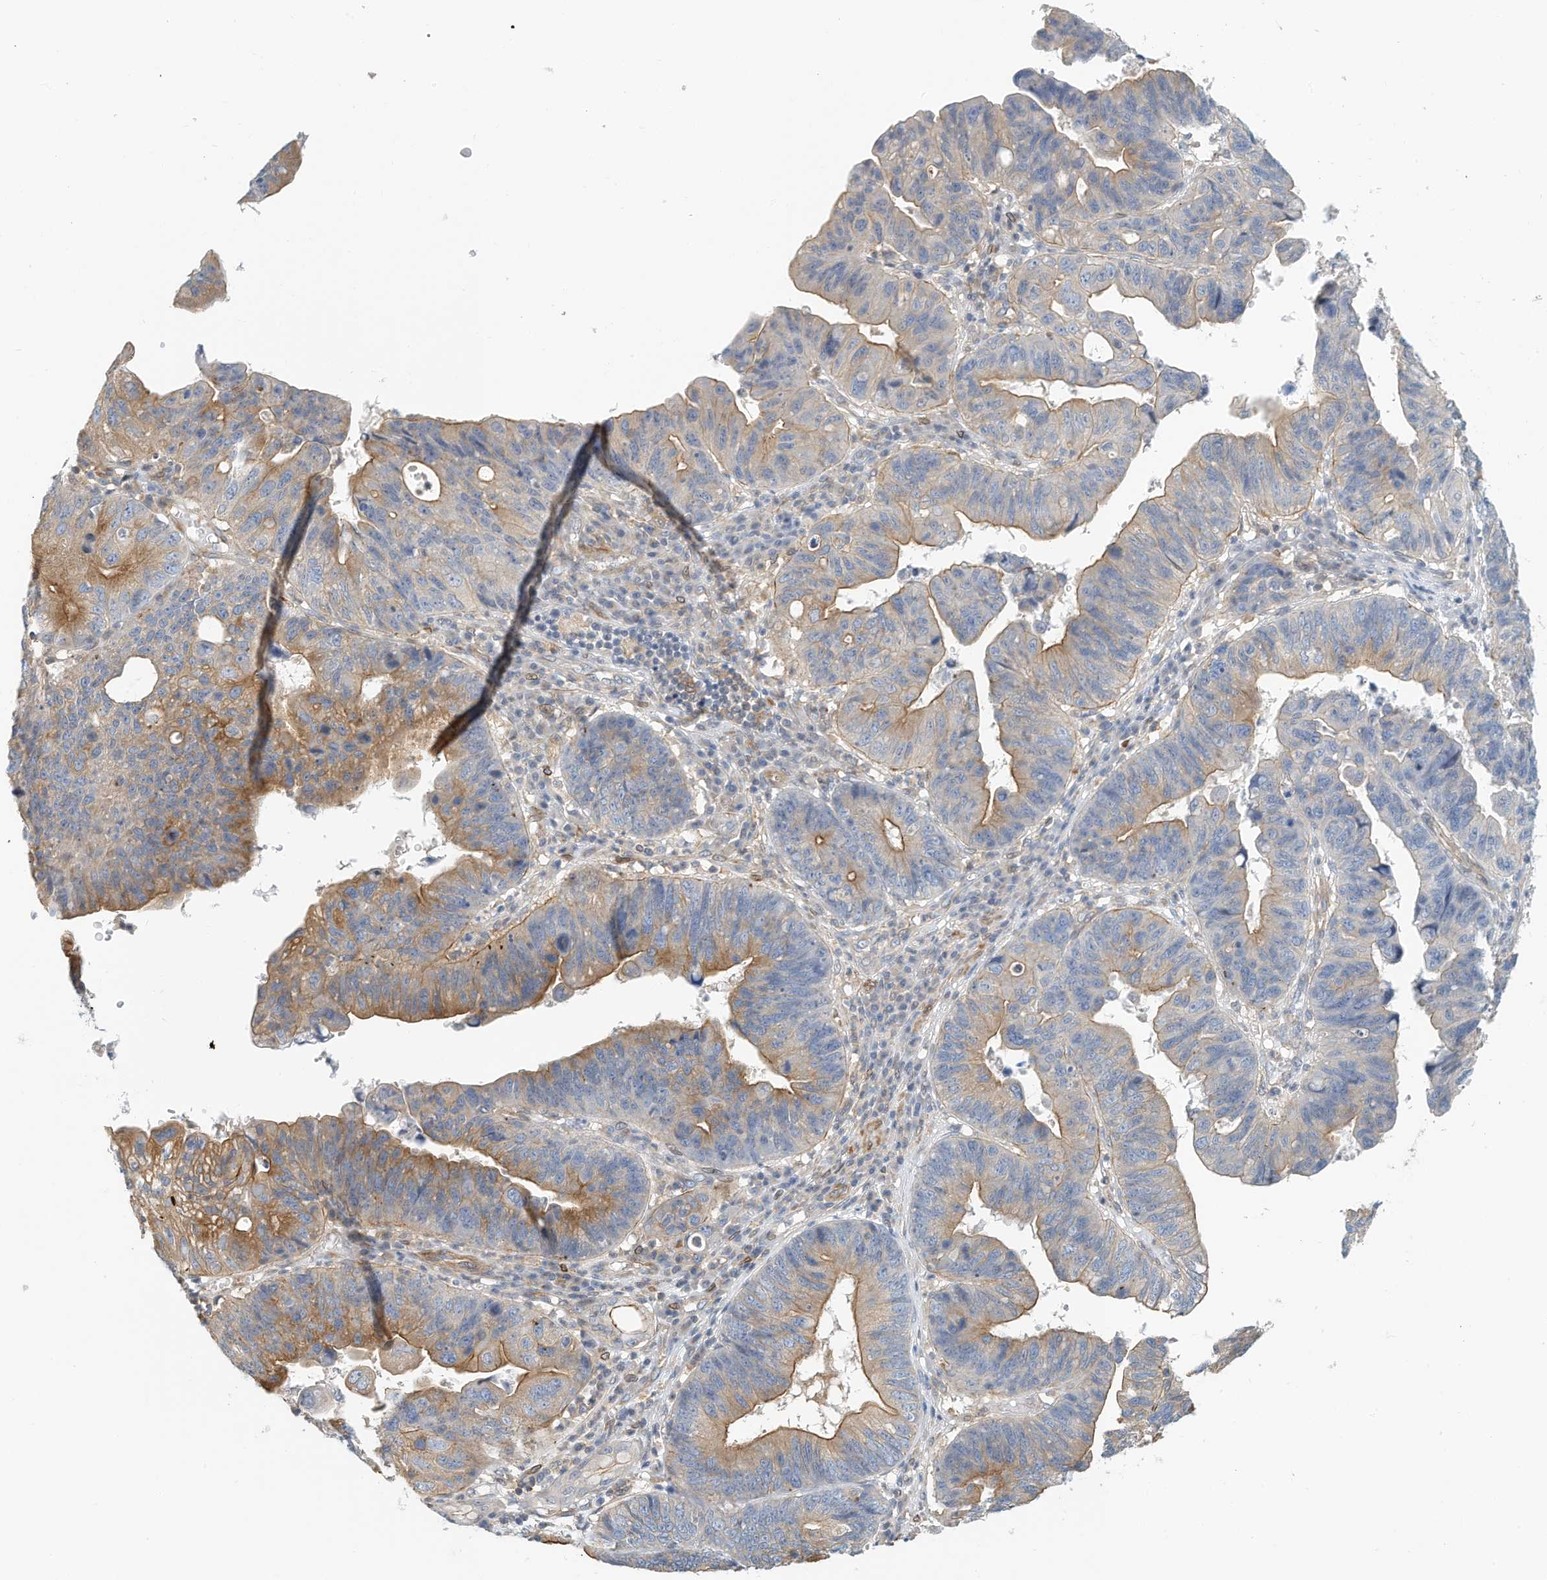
{"staining": {"intensity": "moderate", "quantity": "25%-75%", "location": "cytoplasmic/membranous"}, "tissue": "stomach cancer", "cell_type": "Tumor cells", "image_type": "cancer", "snomed": [{"axis": "morphology", "description": "Adenocarcinoma, NOS"}, {"axis": "topography", "description": "Stomach"}], "caption": "An IHC photomicrograph of neoplastic tissue is shown. Protein staining in brown highlights moderate cytoplasmic/membranous positivity in stomach adenocarcinoma within tumor cells.", "gene": "MICAL1", "patient": {"sex": "male", "age": 59}}